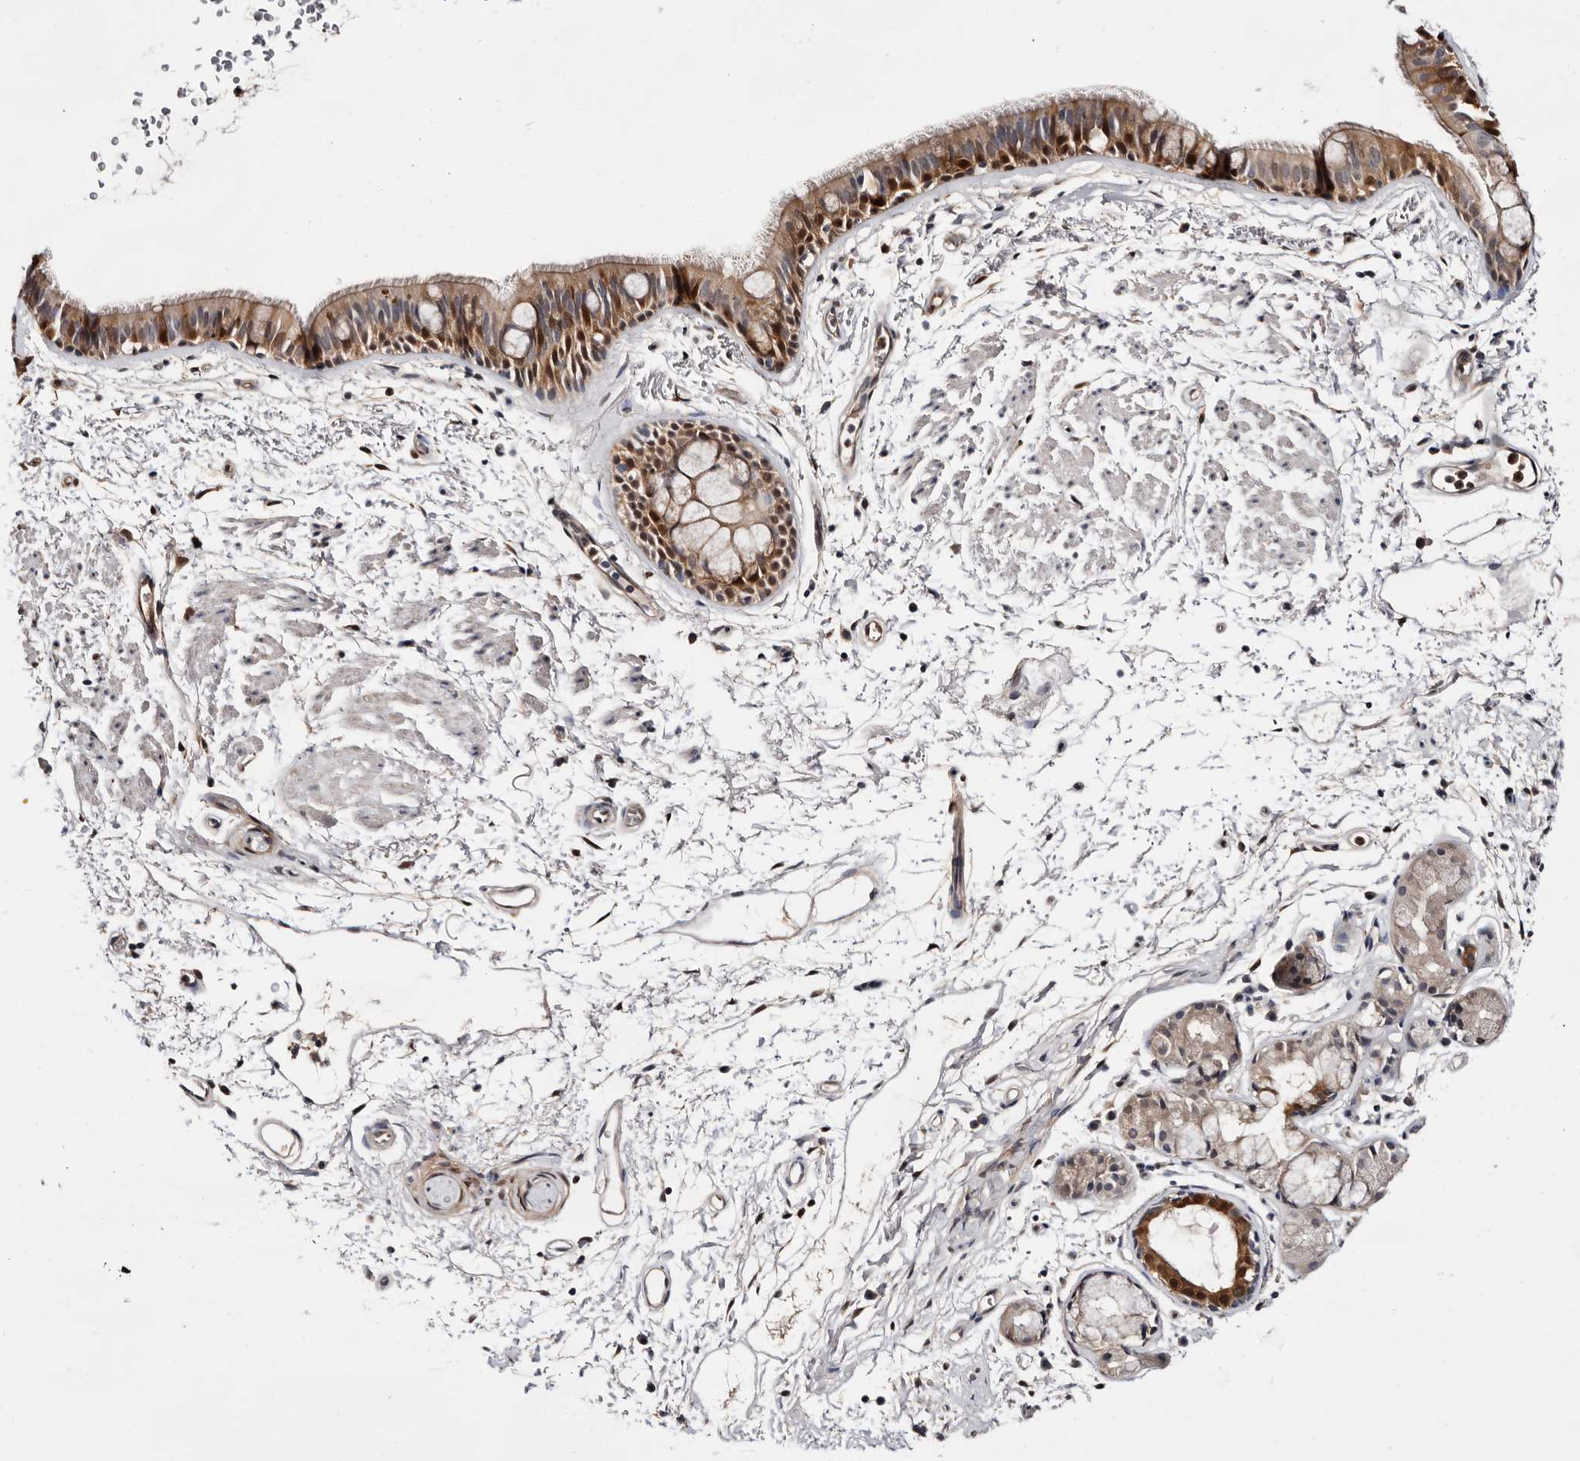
{"staining": {"intensity": "moderate", "quantity": ">75%", "location": "cytoplasmic/membranous,nuclear"}, "tissue": "bronchus", "cell_type": "Respiratory epithelial cells", "image_type": "normal", "snomed": [{"axis": "morphology", "description": "Normal tissue, NOS"}, {"axis": "topography", "description": "Lymph node"}, {"axis": "topography", "description": "Bronchus"}], "caption": "This micrograph demonstrates IHC staining of unremarkable bronchus, with medium moderate cytoplasmic/membranous,nuclear positivity in approximately >75% of respiratory epithelial cells.", "gene": "TP53I3", "patient": {"sex": "female", "age": 70}}